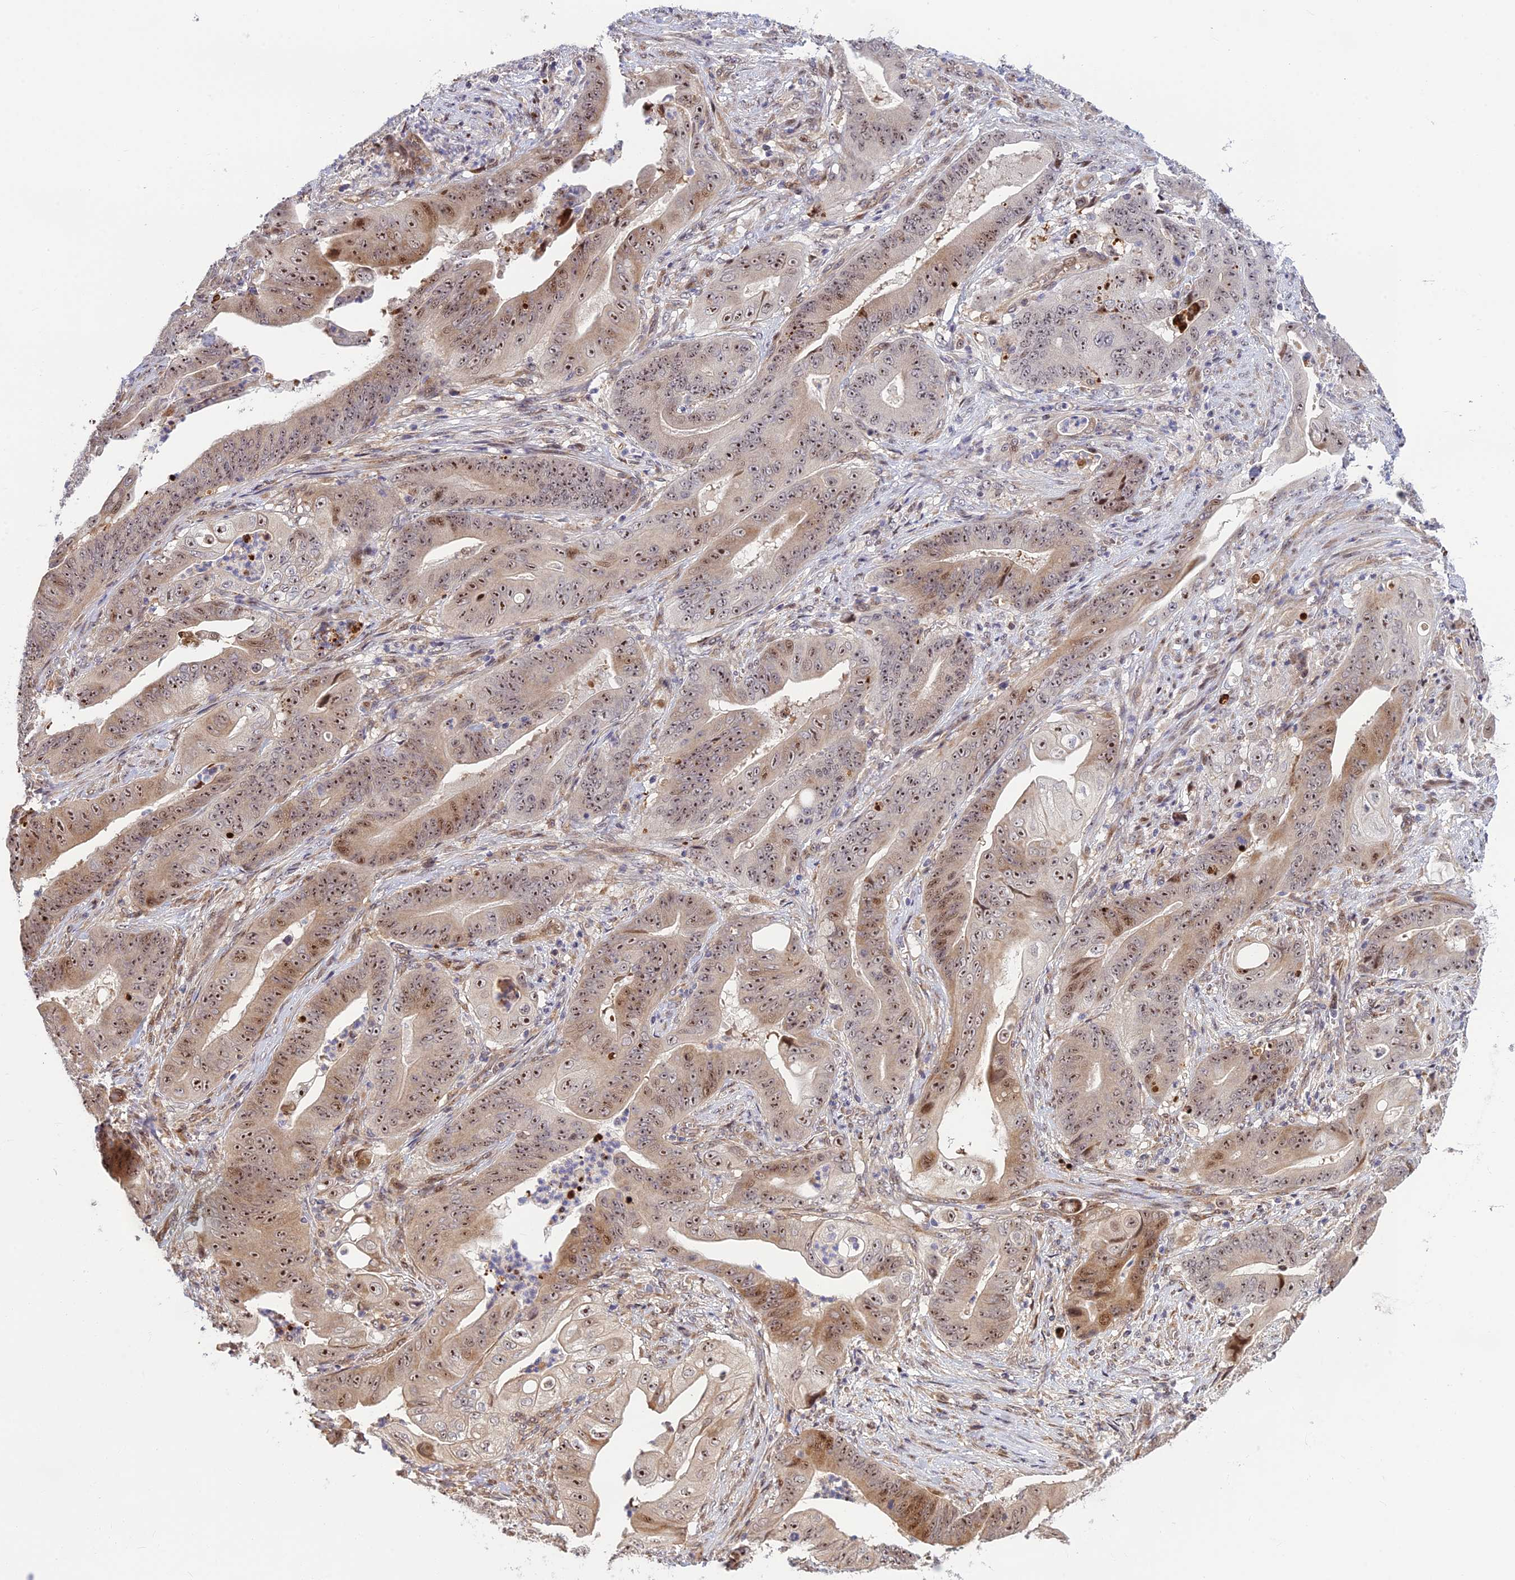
{"staining": {"intensity": "moderate", "quantity": ">75%", "location": "cytoplasmic/membranous,nuclear"}, "tissue": "stomach cancer", "cell_type": "Tumor cells", "image_type": "cancer", "snomed": [{"axis": "morphology", "description": "Adenocarcinoma, NOS"}, {"axis": "topography", "description": "Stomach"}], "caption": "Stomach adenocarcinoma stained with a brown dye shows moderate cytoplasmic/membranous and nuclear positive expression in approximately >75% of tumor cells.", "gene": "UFSP2", "patient": {"sex": "female", "age": 73}}